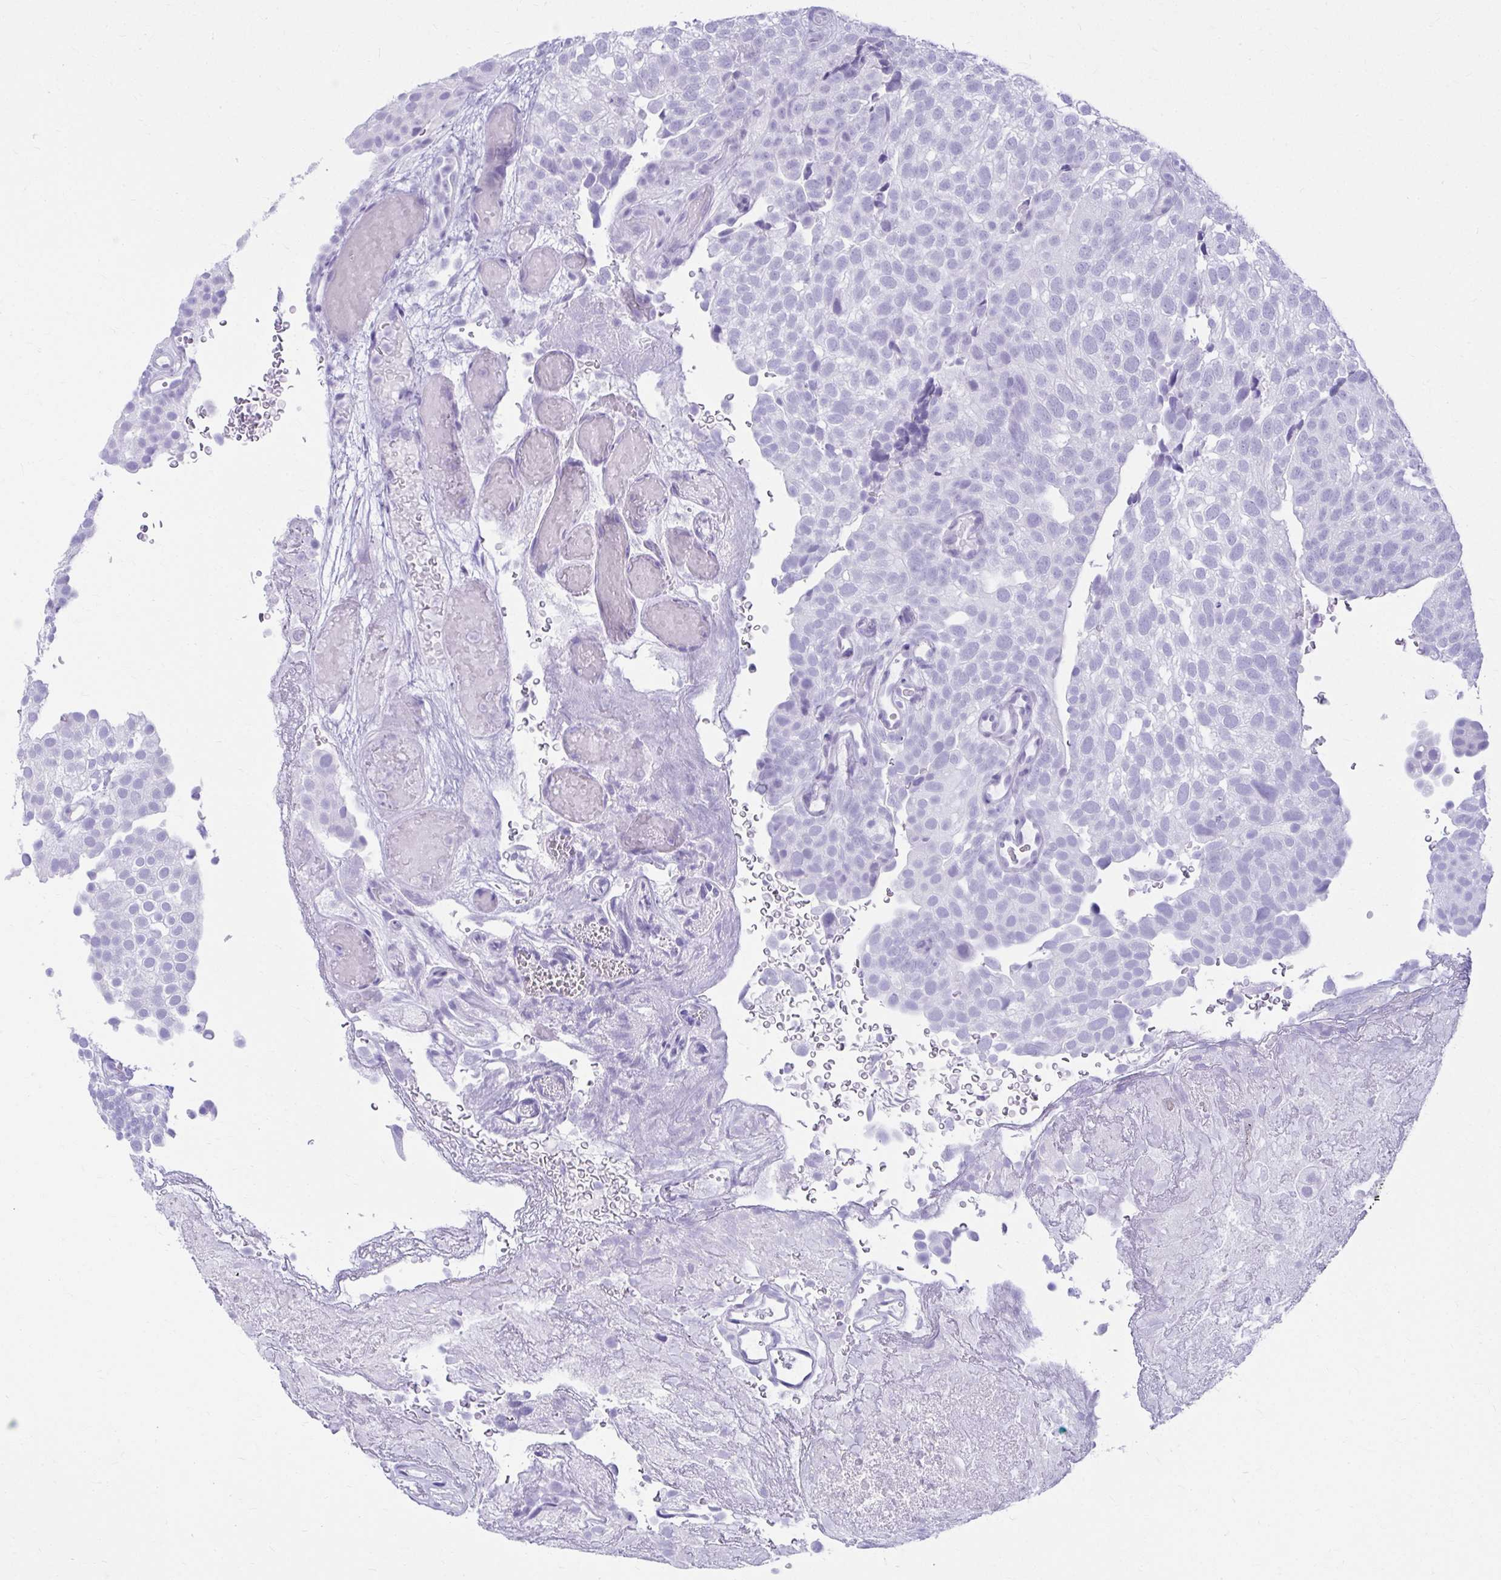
{"staining": {"intensity": "negative", "quantity": "none", "location": "none"}, "tissue": "urothelial cancer", "cell_type": "Tumor cells", "image_type": "cancer", "snomed": [{"axis": "morphology", "description": "Urothelial carcinoma, Low grade"}, {"axis": "topography", "description": "Urinary bladder"}], "caption": "DAB immunohistochemical staining of human urothelial carcinoma (low-grade) displays no significant staining in tumor cells.", "gene": "ATP4B", "patient": {"sex": "male", "age": 78}}